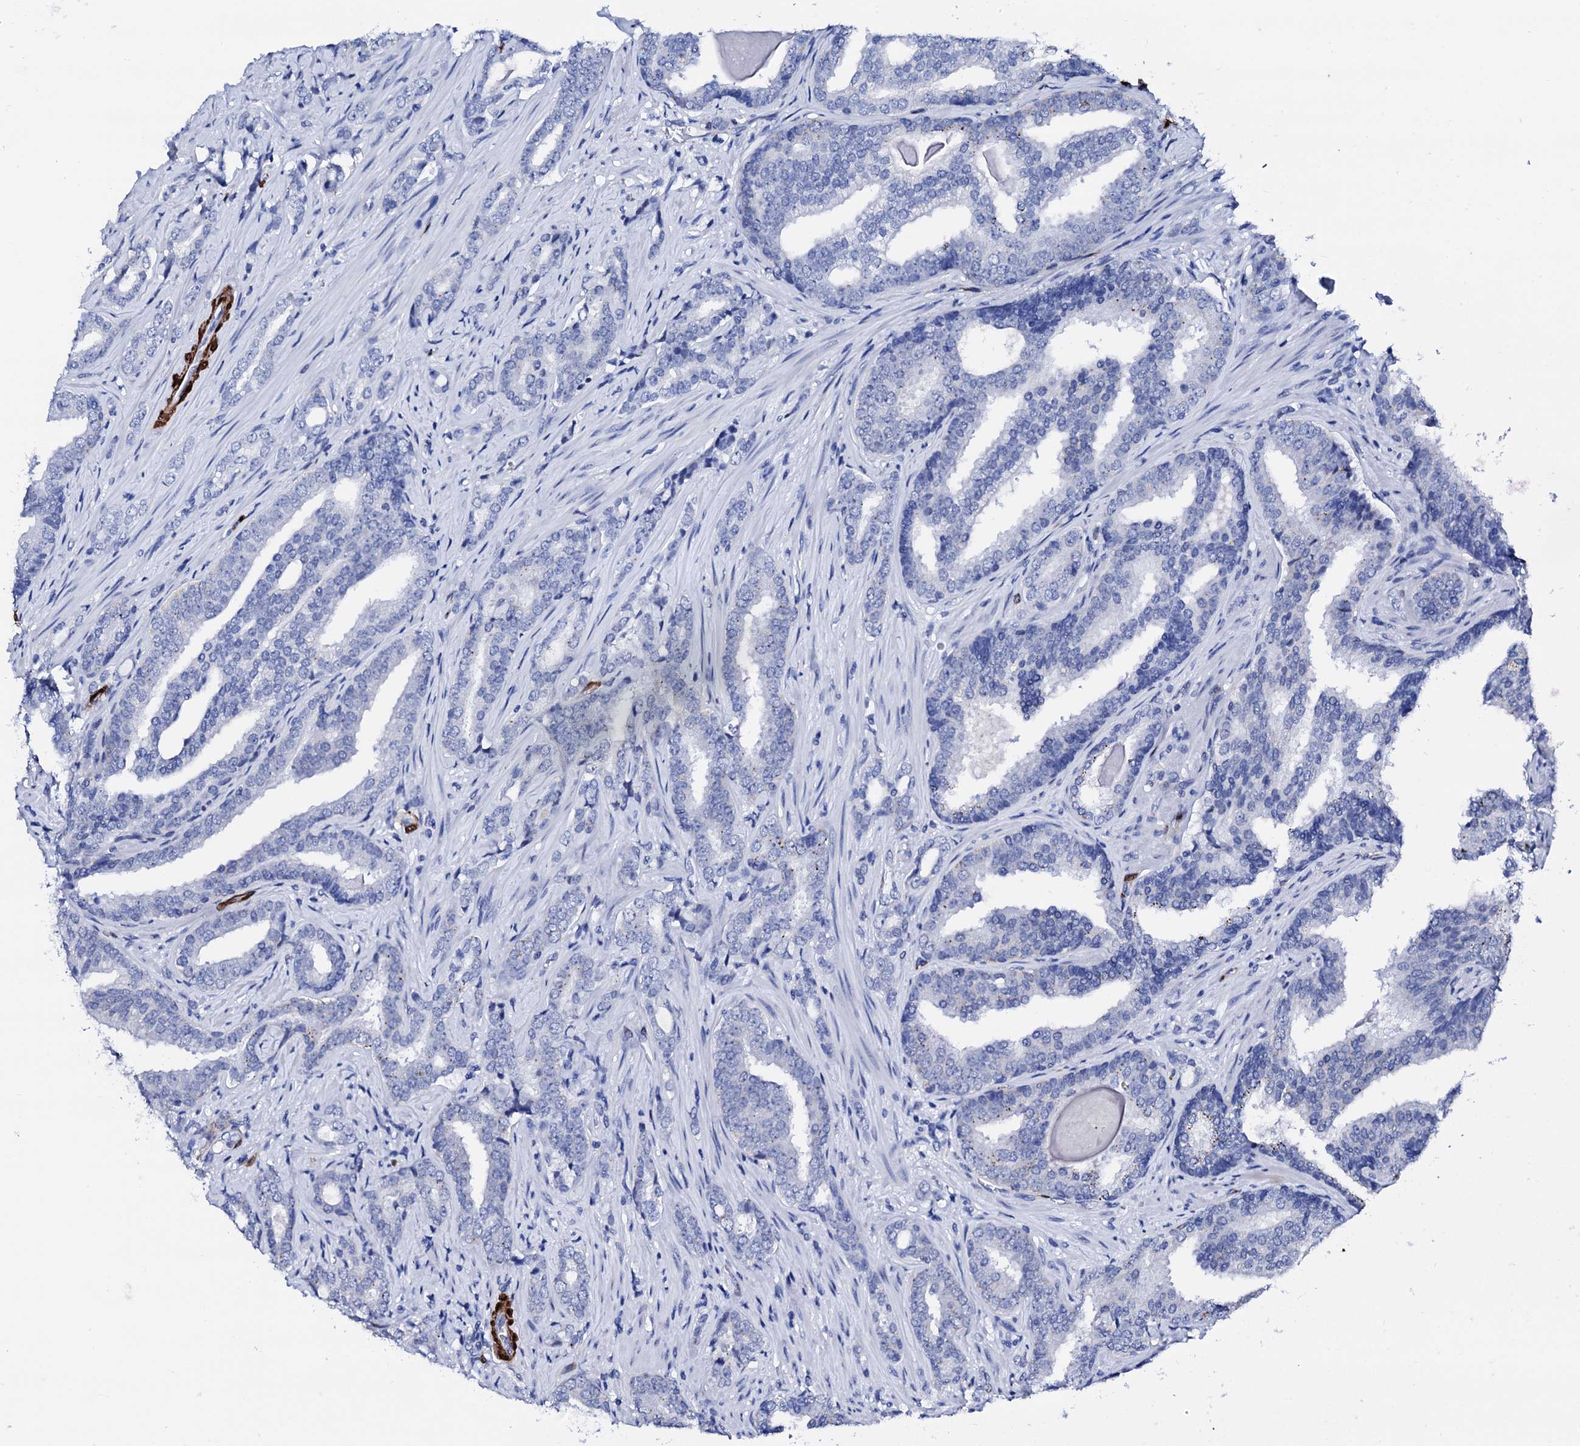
{"staining": {"intensity": "negative", "quantity": "none", "location": "none"}, "tissue": "prostate cancer", "cell_type": "Tumor cells", "image_type": "cancer", "snomed": [{"axis": "morphology", "description": "Adenocarcinoma, High grade"}, {"axis": "topography", "description": "Prostate"}], "caption": "Prostate high-grade adenocarcinoma was stained to show a protein in brown. There is no significant positivity in tumor cells. Brightfield microscopy of IHC stained with DAB (3,3'-diaminobenzidine) (brown) and hematoxylin (blue), captured at high magnification.", "gene": "NRIP2", "patient": {"sex": "male", "age": 63}}